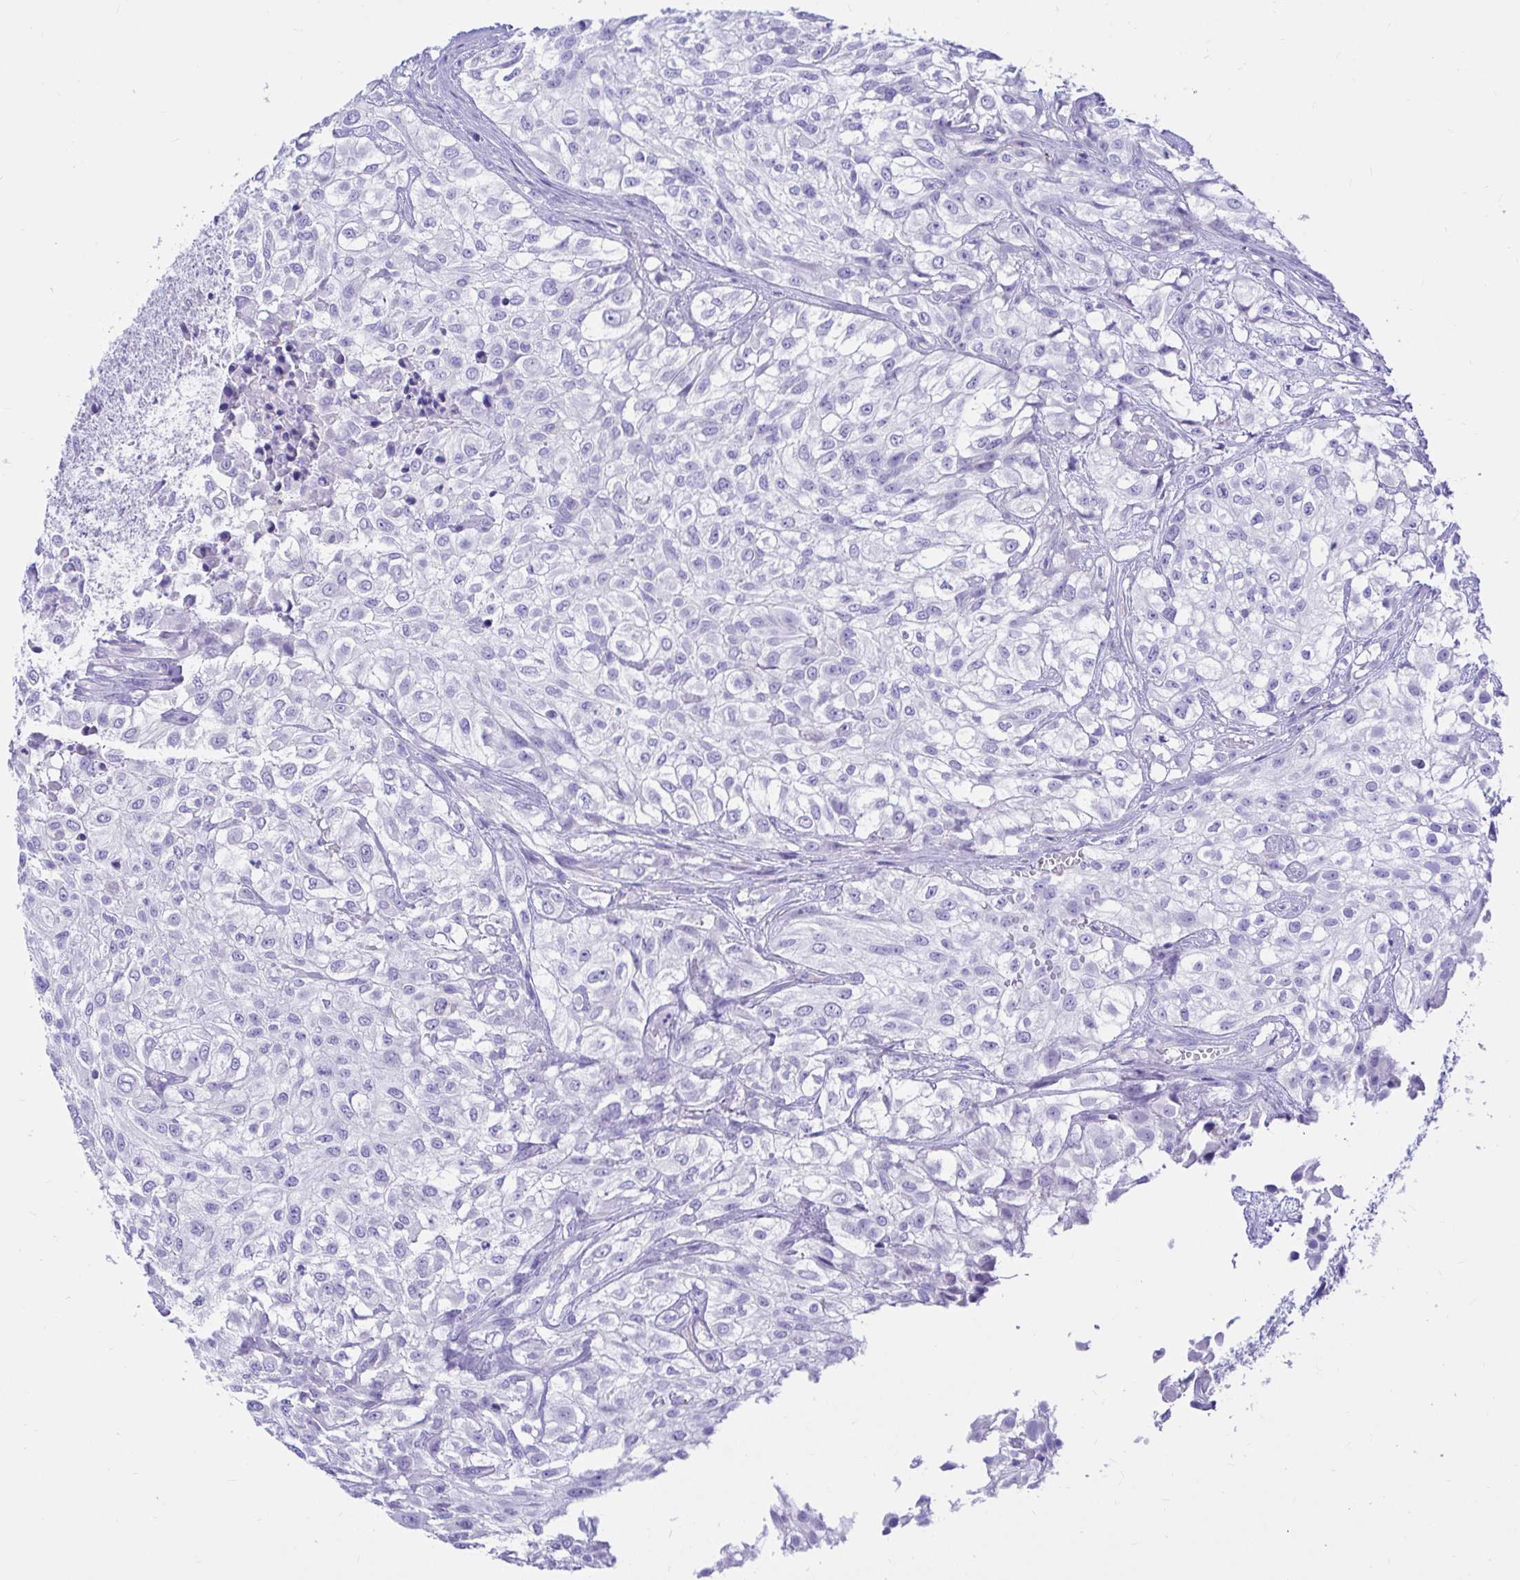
{"staining": {"intensity": "negative", "quantity": "none", "location": "none"}, "tissue": "urothelial cancer", "cell_type": "Tumor cells", "image_type": "cancer", "snomed": [{"axis": "morphology", "description": "Urothelial carcinoma, High grade"}, {"axis": "topography", "description": "Urinary bladder"}], "caption": "IHC histopathology image of neoplastic tissue: human urothelial cancer stained with DAB (3,3'-diaminobenzidine) reveals no significant protein positivity in tumor cells.", "gene": "BACE2", "patient": {"sex": "male", "age": 56}}